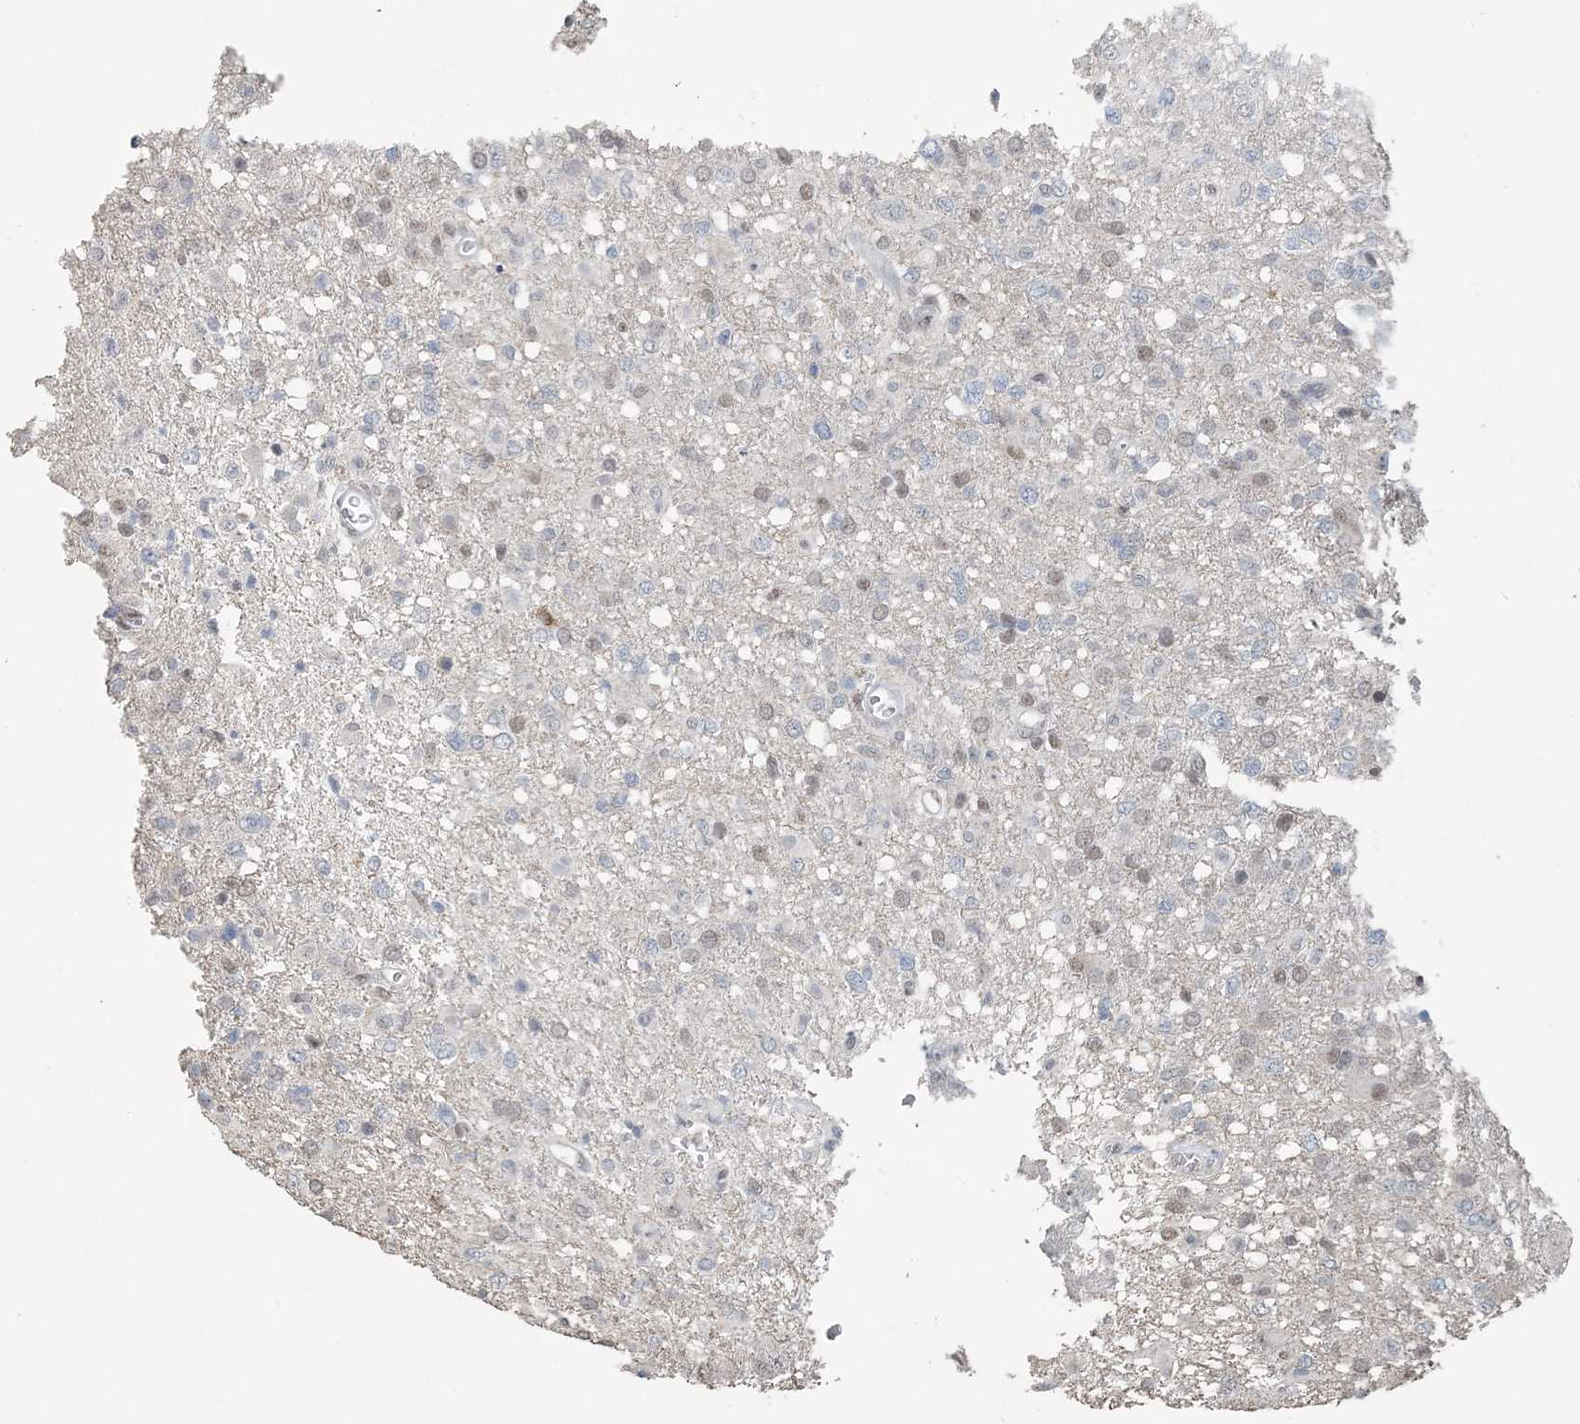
{"staining": {"intensity": "weak", "quantity": "<25%", "location": "nuclear"}, "tissue": "glioma", "cell_type": "Tumor cells", "image_type": "cancer", "snomed": [{"axis": "morphology", "description": "Glioma, malignant, High grade"}, {"axis": "topography", "description": "Brain"}], "caption": "The photomicrograph exhibits no significant positivity in tumor cells of malignant high-grade glioma. (DAB (3,3'-diaminobenzidine) immunohistochemistry with hematoxylin counter stain).", "gene": "MBD2", "patient": {"sex": "female", "age": 57}}